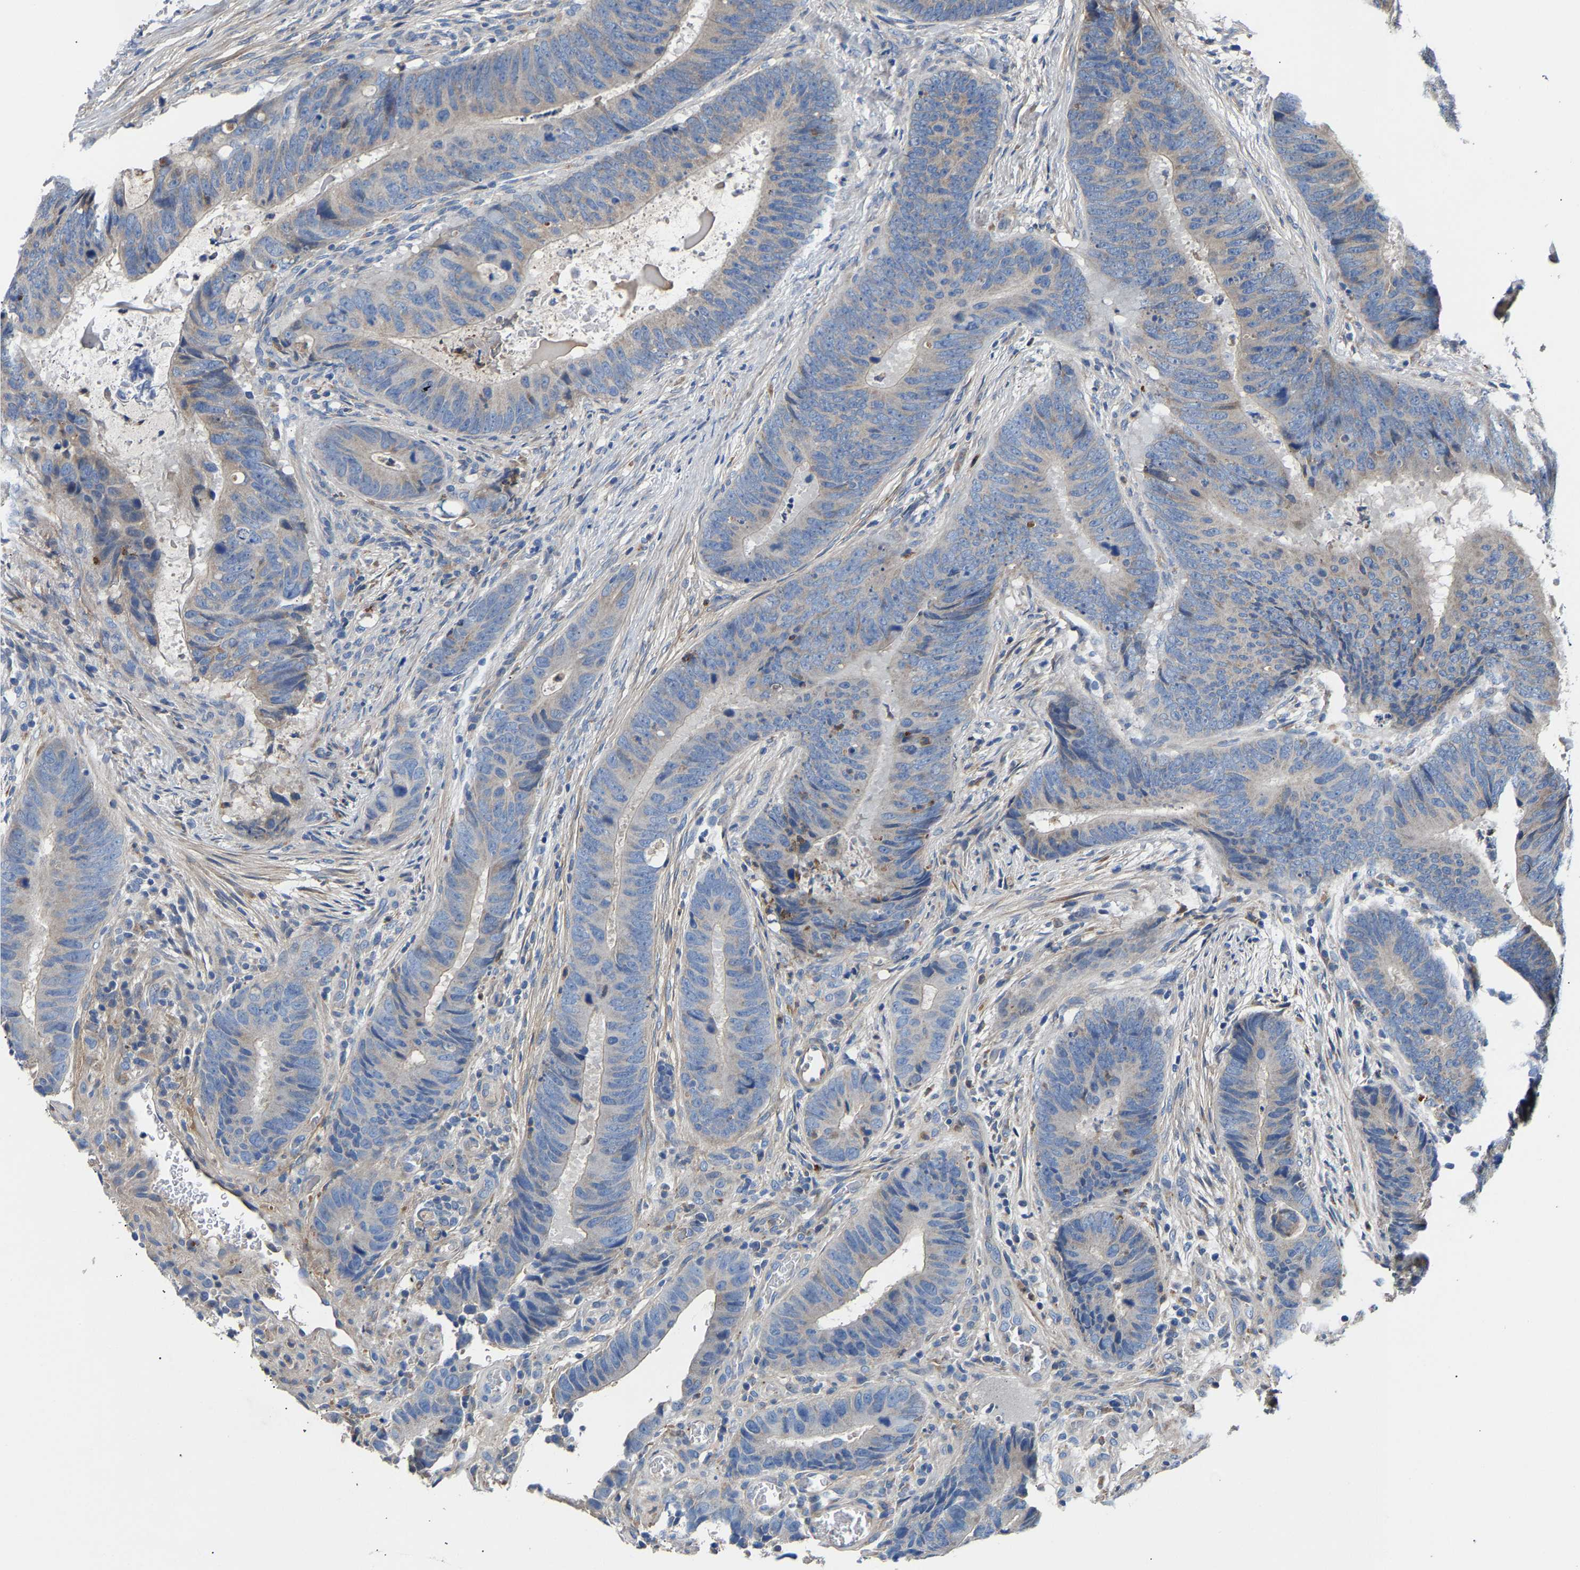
{"staining": {"intensity": "negative", "quantity": "none", "location": "none"}, "tissue": "colorectal cancer", "cell_type": "Tumor cells", "image_type": "cancer", "snomed": [{"axis": "morphology", "description": "Adenocarcinoma, NOS"}, {"axis": "topography", "description": "Colon"}], "caption": "IHC of human colorectal cancer displays no positivity in tumor cells.", "gene": "CCDC171", "patient": {"sex": "male", "age": 56}}